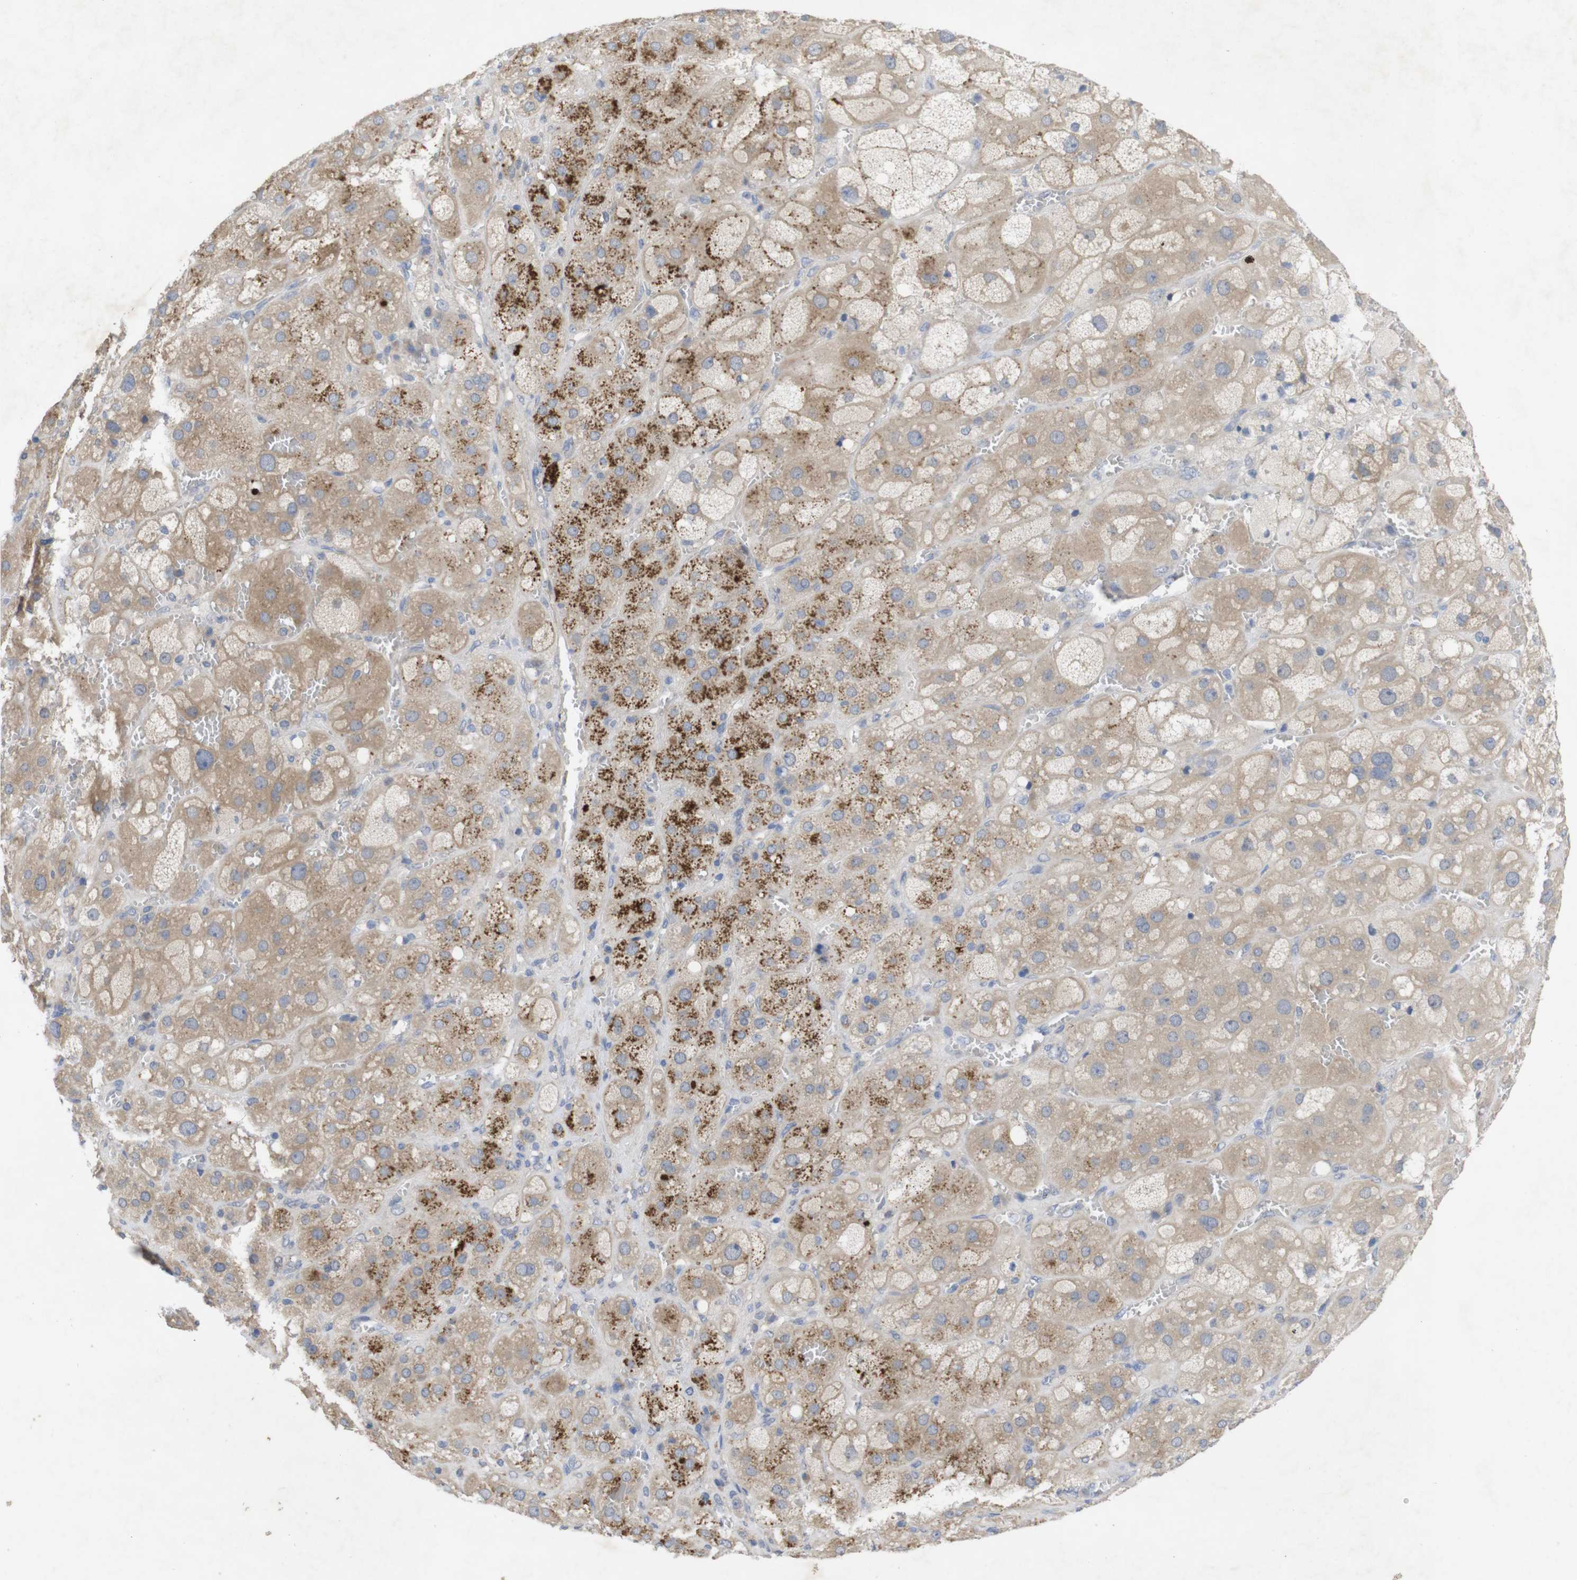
{"staining": {"intensity": "moderate", "quantity": "25%-75%", "location": "cytoplasmic/membranous"}, "tissue": "adrenal gland", "cell_type": "Glandular cells", "image_type": "normal", "snomed": [{"axis": "morphology", "description": "Normal tissue, NOS"}, {"axis": "topography", "description": "Adrenal gland"}], "caption": "Immunohistochemical staining of benign human adrenal gland demonstrates moderate cytoplasmic/membranous protein staining in about 25%-75% of glandular cells.", "gene": "BCAR3", "patient": {"sex": "female", "age": 47}}